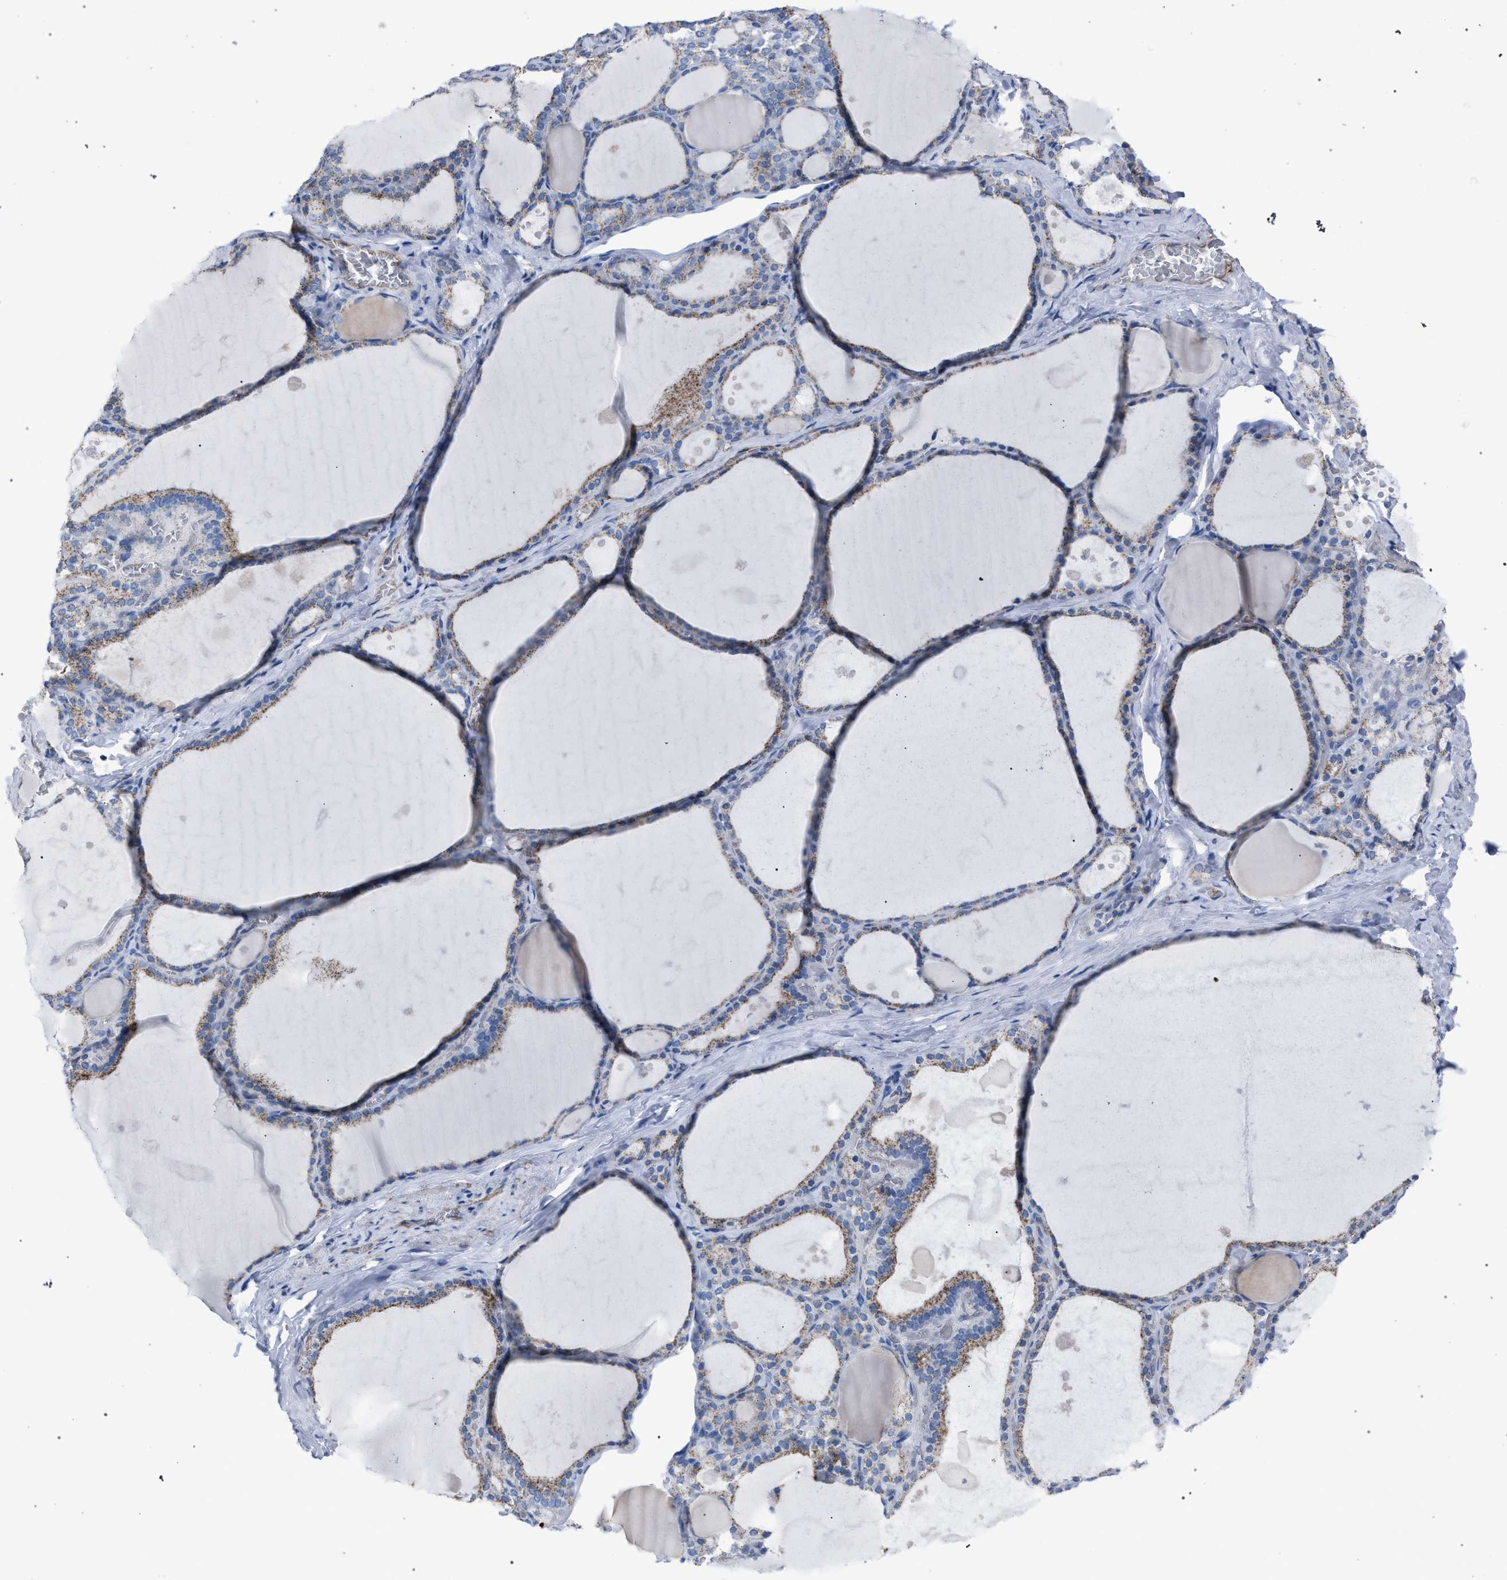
{"staining": {"intensity": "weak", "quantity": ">75%", "location": "cytoplasmic/membranous"}, "tissue": "thyroid gland", "cell_type": "Glandular cells", "image_type": "normal", "snomed": [{"axis": "morphology", "description": "Normal tissue, NOS"}, {"axis": "topography", "description": "Thyroid gland"}], "caption": "Human thyroid gland stained for a protein (brown) exhibits weak cytoplasmic/membranous positive expression in approximately >75% of glandular cells.", "gene": "HSD17B4", "patient": {"sex": "male", "age": 56}}